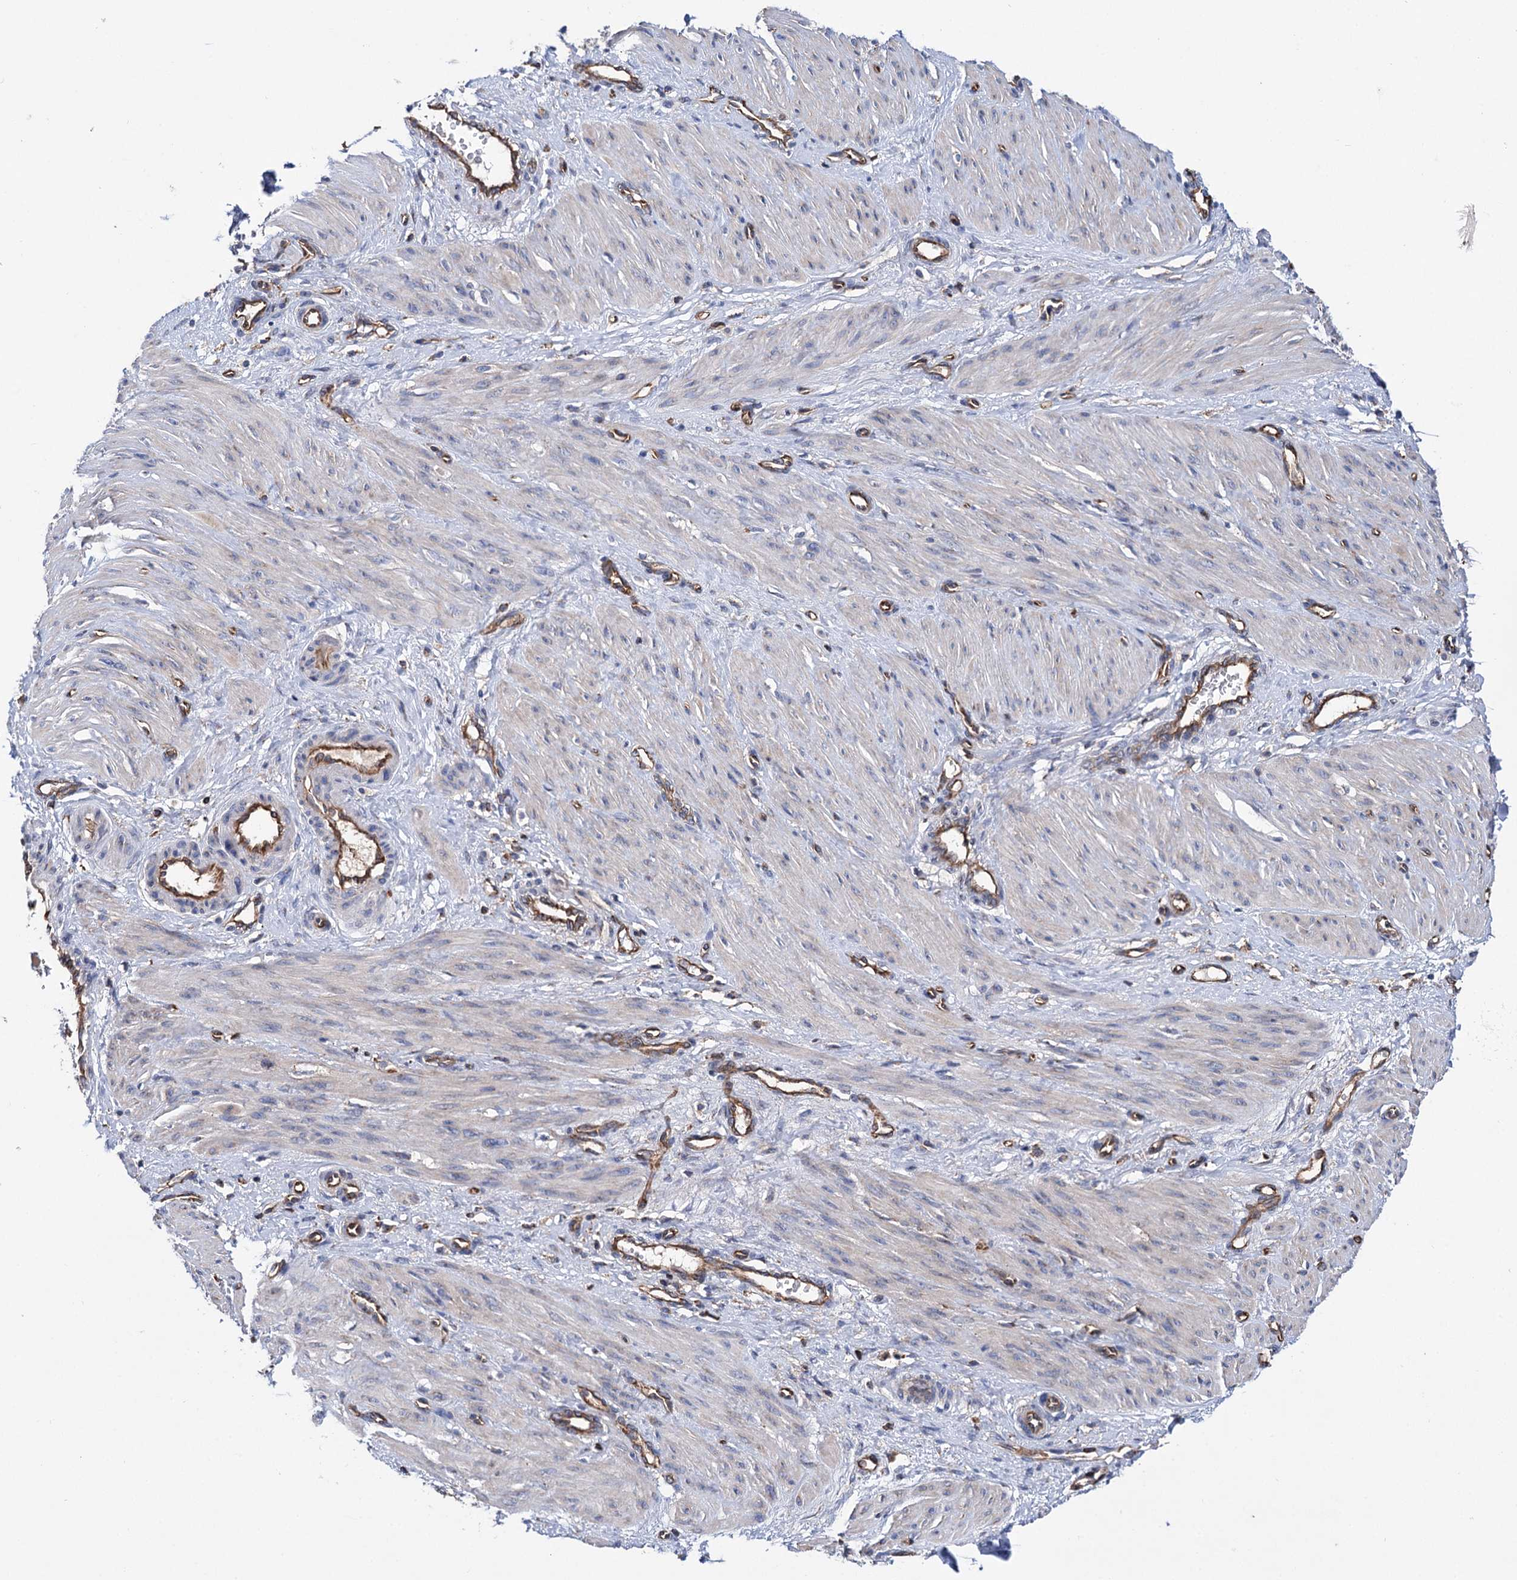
{"staining": {"intensity": "negative", "quantity": "none", "location": "none"}, "tissue": "smooth muscle", "cell_type": "Smooth muscle cells", "image_type": "normal", "snomed": [{"axis": "morphology", "description": "Normal tissue, NOS"}, {"axis": "topography", "description": "Endometrium"}], "caption": "Image shows no significant protein staining in smooth muscle cells of benign smooth muscle. (DAB IHC, high magnification).", "gene": "SCPEP1", "patient": {"sex": "female", "age": 33}}